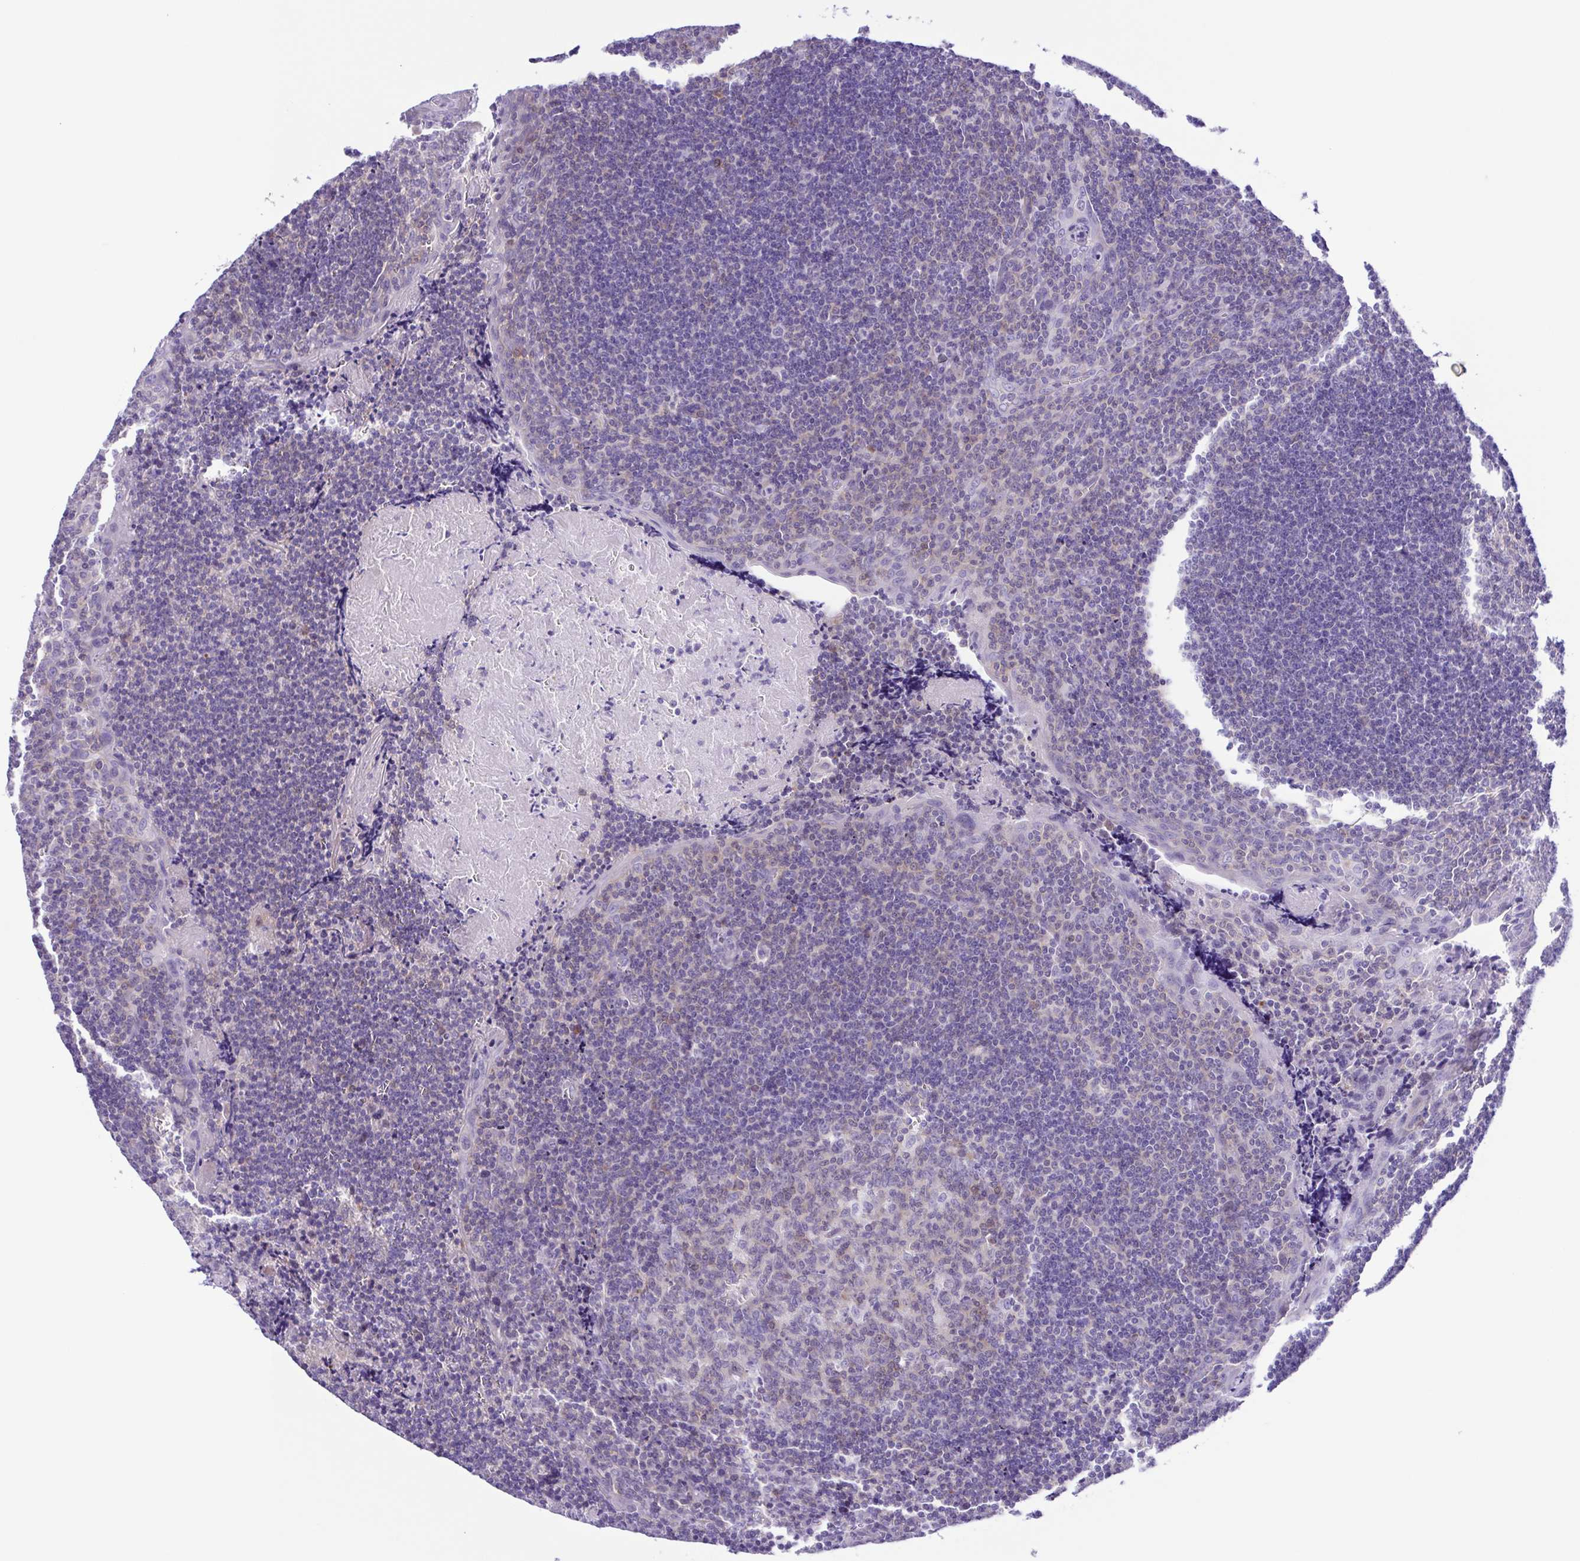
{"staining": {"intensity": "weak", "quantity": "<25%", "location": "cytoplasmic/membranous"}, "tissue": "tonsil", "cell_type": "Germinal center cells", "image_type": "normal", "snomed": [{"axis": "morphology", "description": "Normal tissue, NOS"}, {"axis": "morphology", "description": "Inflammation, NOS"}, {"axis": "topography", "description": "Tonsil"}], "caption": "High magnification brightfield microscopy of unremarkable tonsil stained with DAB (3,3'-diaminobenzidine) (brown) and counterstained with hematoxylin (blue): germinal center cells show no significant expression. (Brightfield microscopy of DAB immunohistochemistry (IHC) at high magnification).", "gene": "ISM2", "patient": {"sex": "female", "age": 31}}